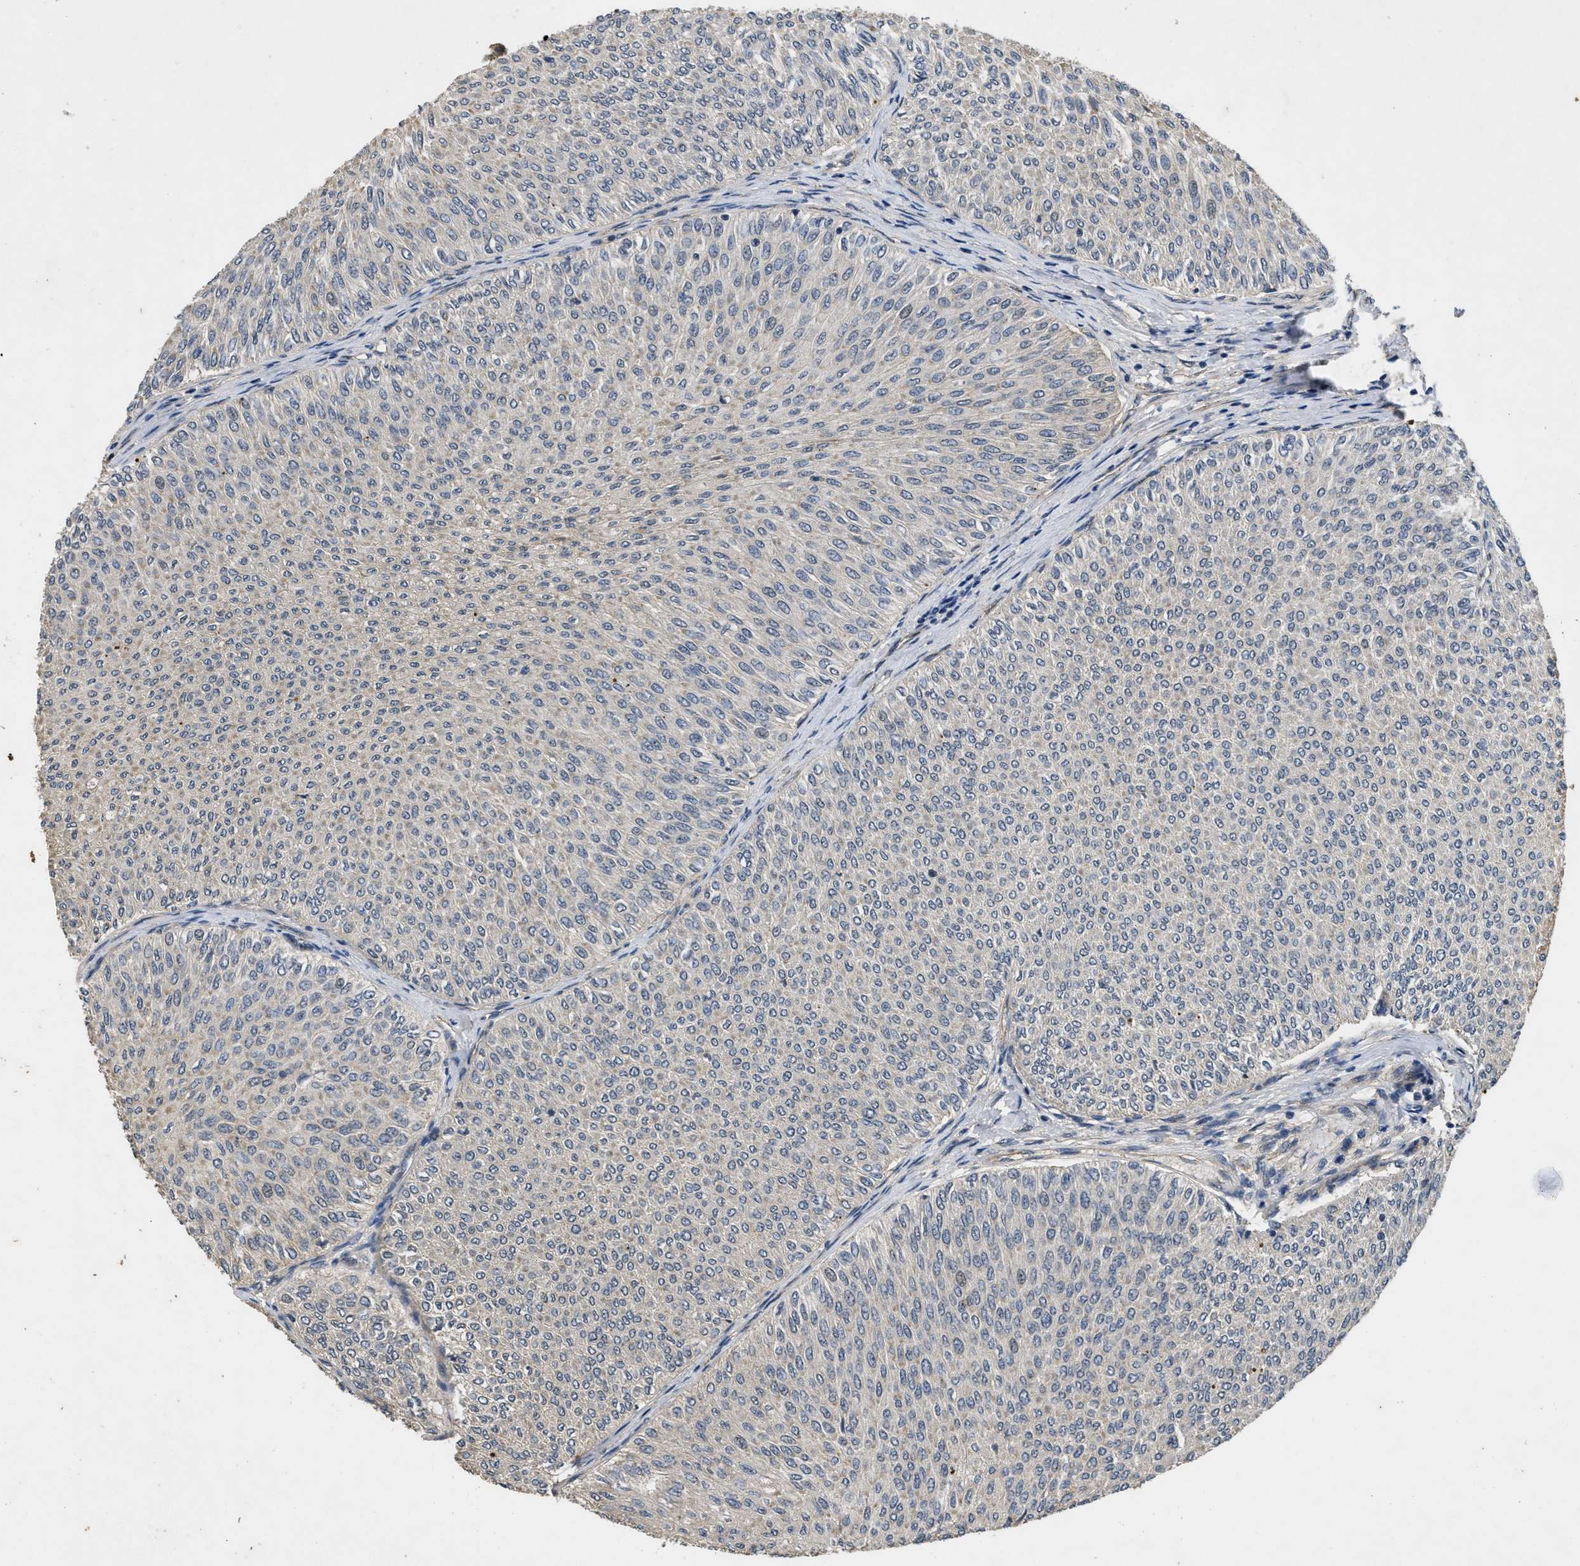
{"staining": {"intensity": "negative", "quantity": "none", "location": "none"}, "tissue": "urothelial cancer", "cell_type": "Tumor cells", "image_type": "cancer", "snomed": [{"axis": "morphology", "description": "Urothelial carcinoma, Low grade"}, {"axis": "topography", "description": "Urinary bladder"}], "caption": "This is an immunohistochemistry photomicrograph of human urothelial carcinoma (low-grade). There is no positivity in tumor cells.", "gene": "PAPOLG", "patient": {"sex": "male", "age": 78}}